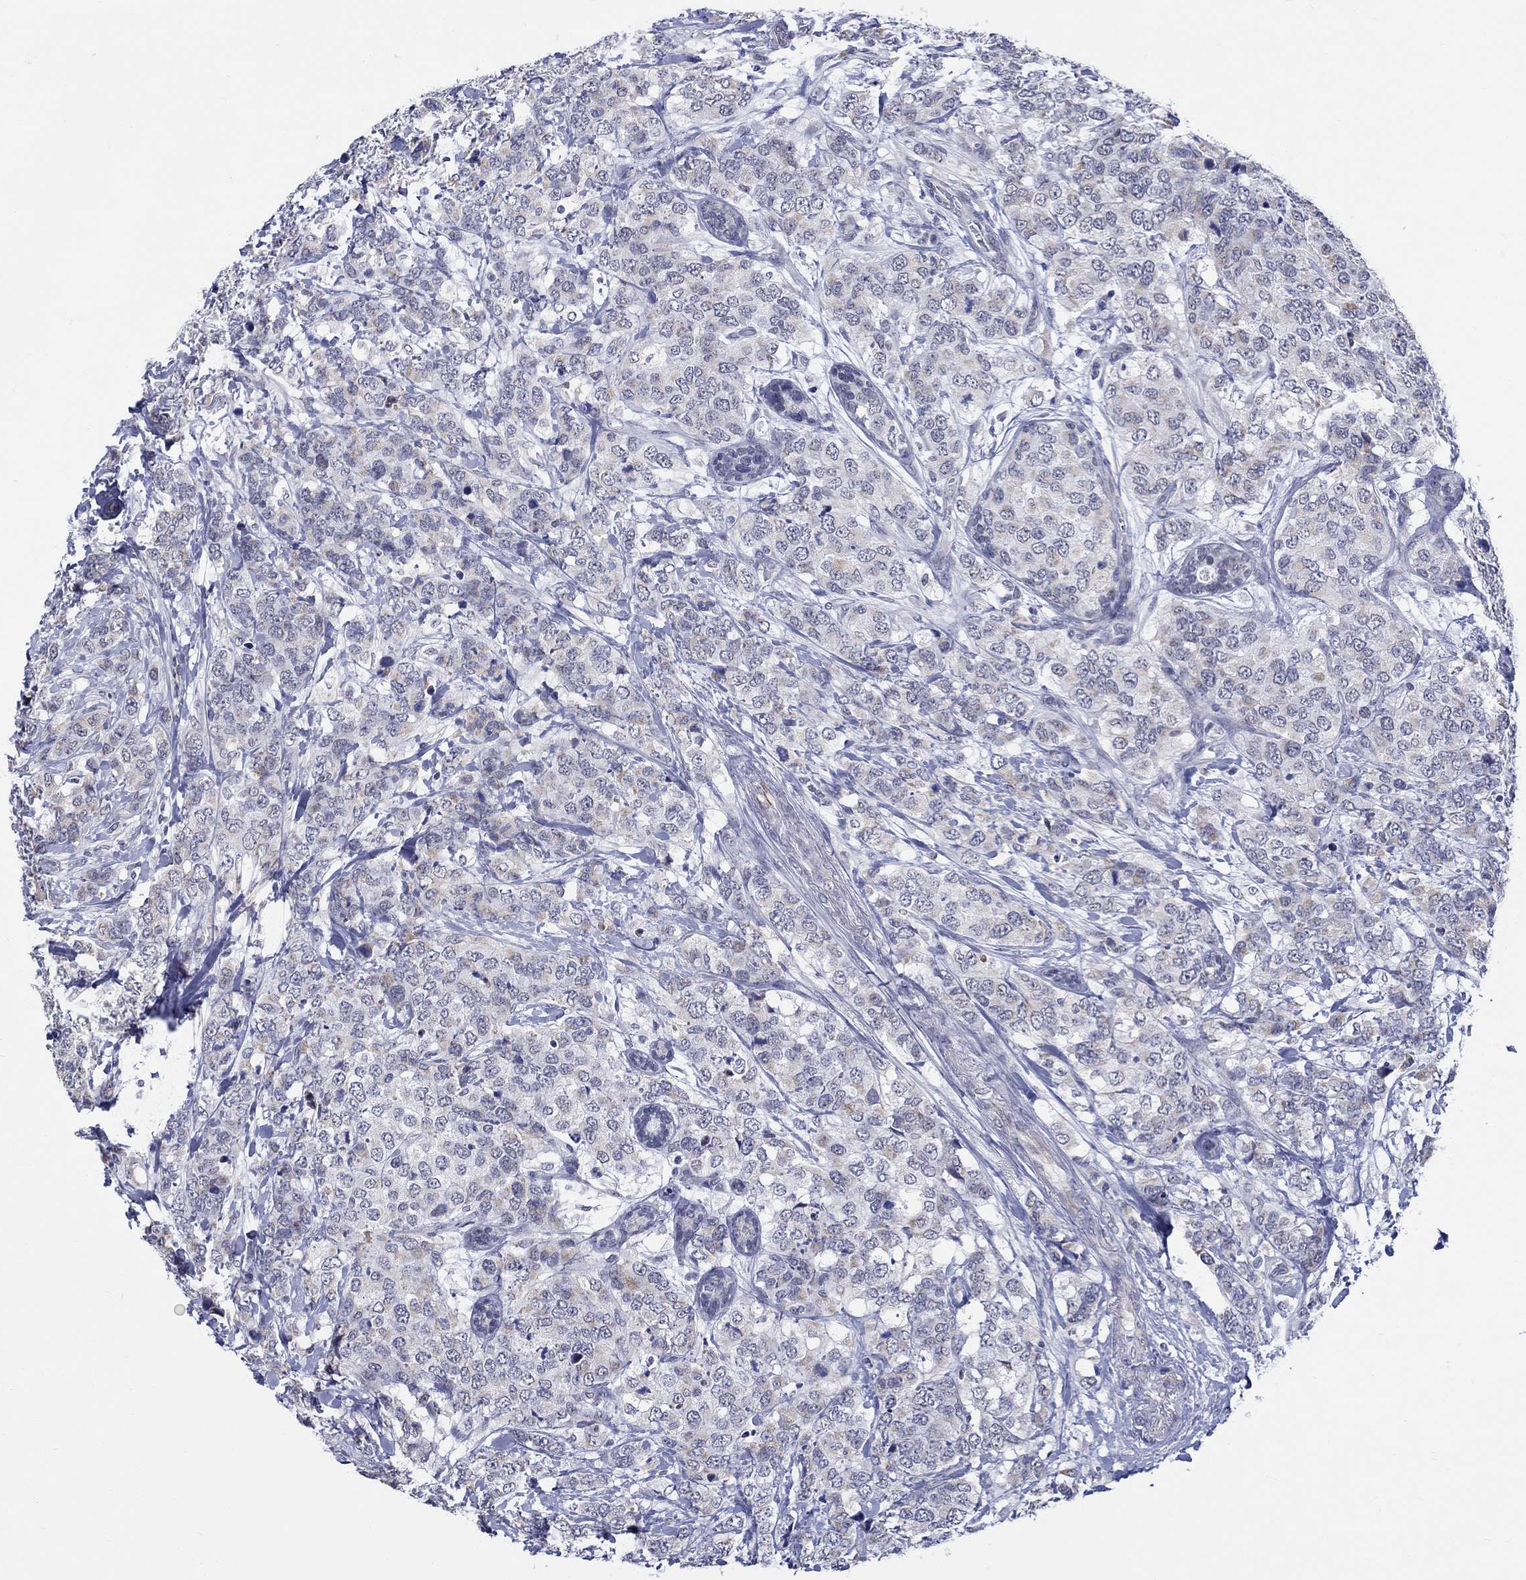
{"staining": {"intensity": "weak", "quantity": "<25%", "location": "cytoplasmic/membranous"}, "tissue": "breast cancer", "cell_type": "Tumor cells", "image_type": "cancer", "snomed": [{"axis": "morphology", "description": "Lobular carcinoma"}, {"axis": "topography", "description": "Breast"}], "caption": "Breast lobular carcinoma stained for a protein using immunohistochemistry (IHC) exhibits no staining tumor cells.", "gene": "ST6GALNAC1", "patient": {"sex": "female", "age": 59}}